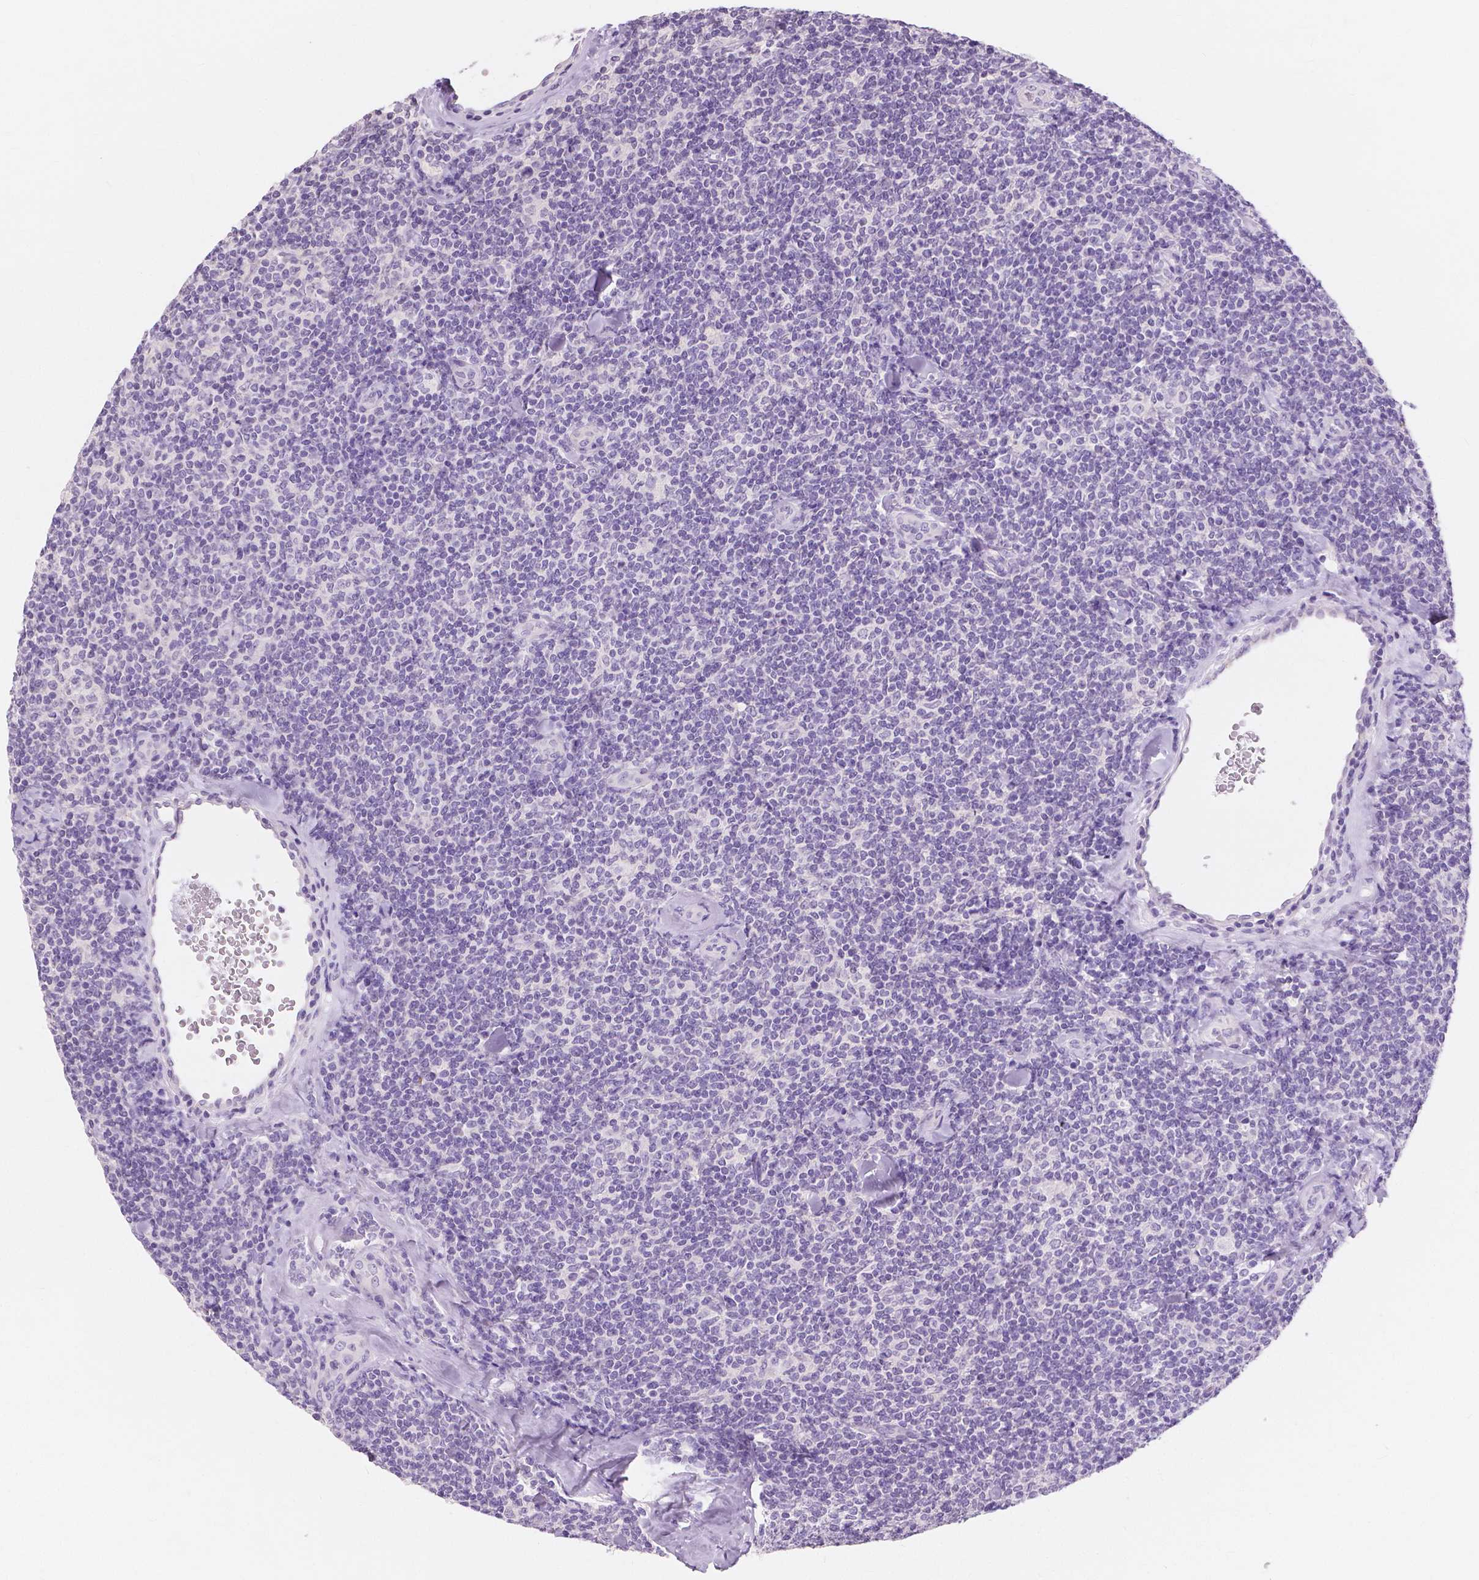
{"staining": {"intensity": "negative", "quantity": "none", "location": "none"}, "tissue": "lymphoma", "cell_type": "Tumor cells", "image_type": "cancer", "snomed": [{"axis": "morphology", "description": "Malignant lymphoma, non-Hodgkin's type, Low grade"}, {"axis": "topography", "description": "Lymph node"}], "caption": "IHC photomicrograph of neoplastic tissue: human malignant lymphoma, non-Hodgkin's type (low-grade) stained with DAB (3,3'-diaminobenzidine) displays no significant protein positivity in tumor cells.", "gene": "MUC12", "patient": {"sex": "female", "age": 56}}